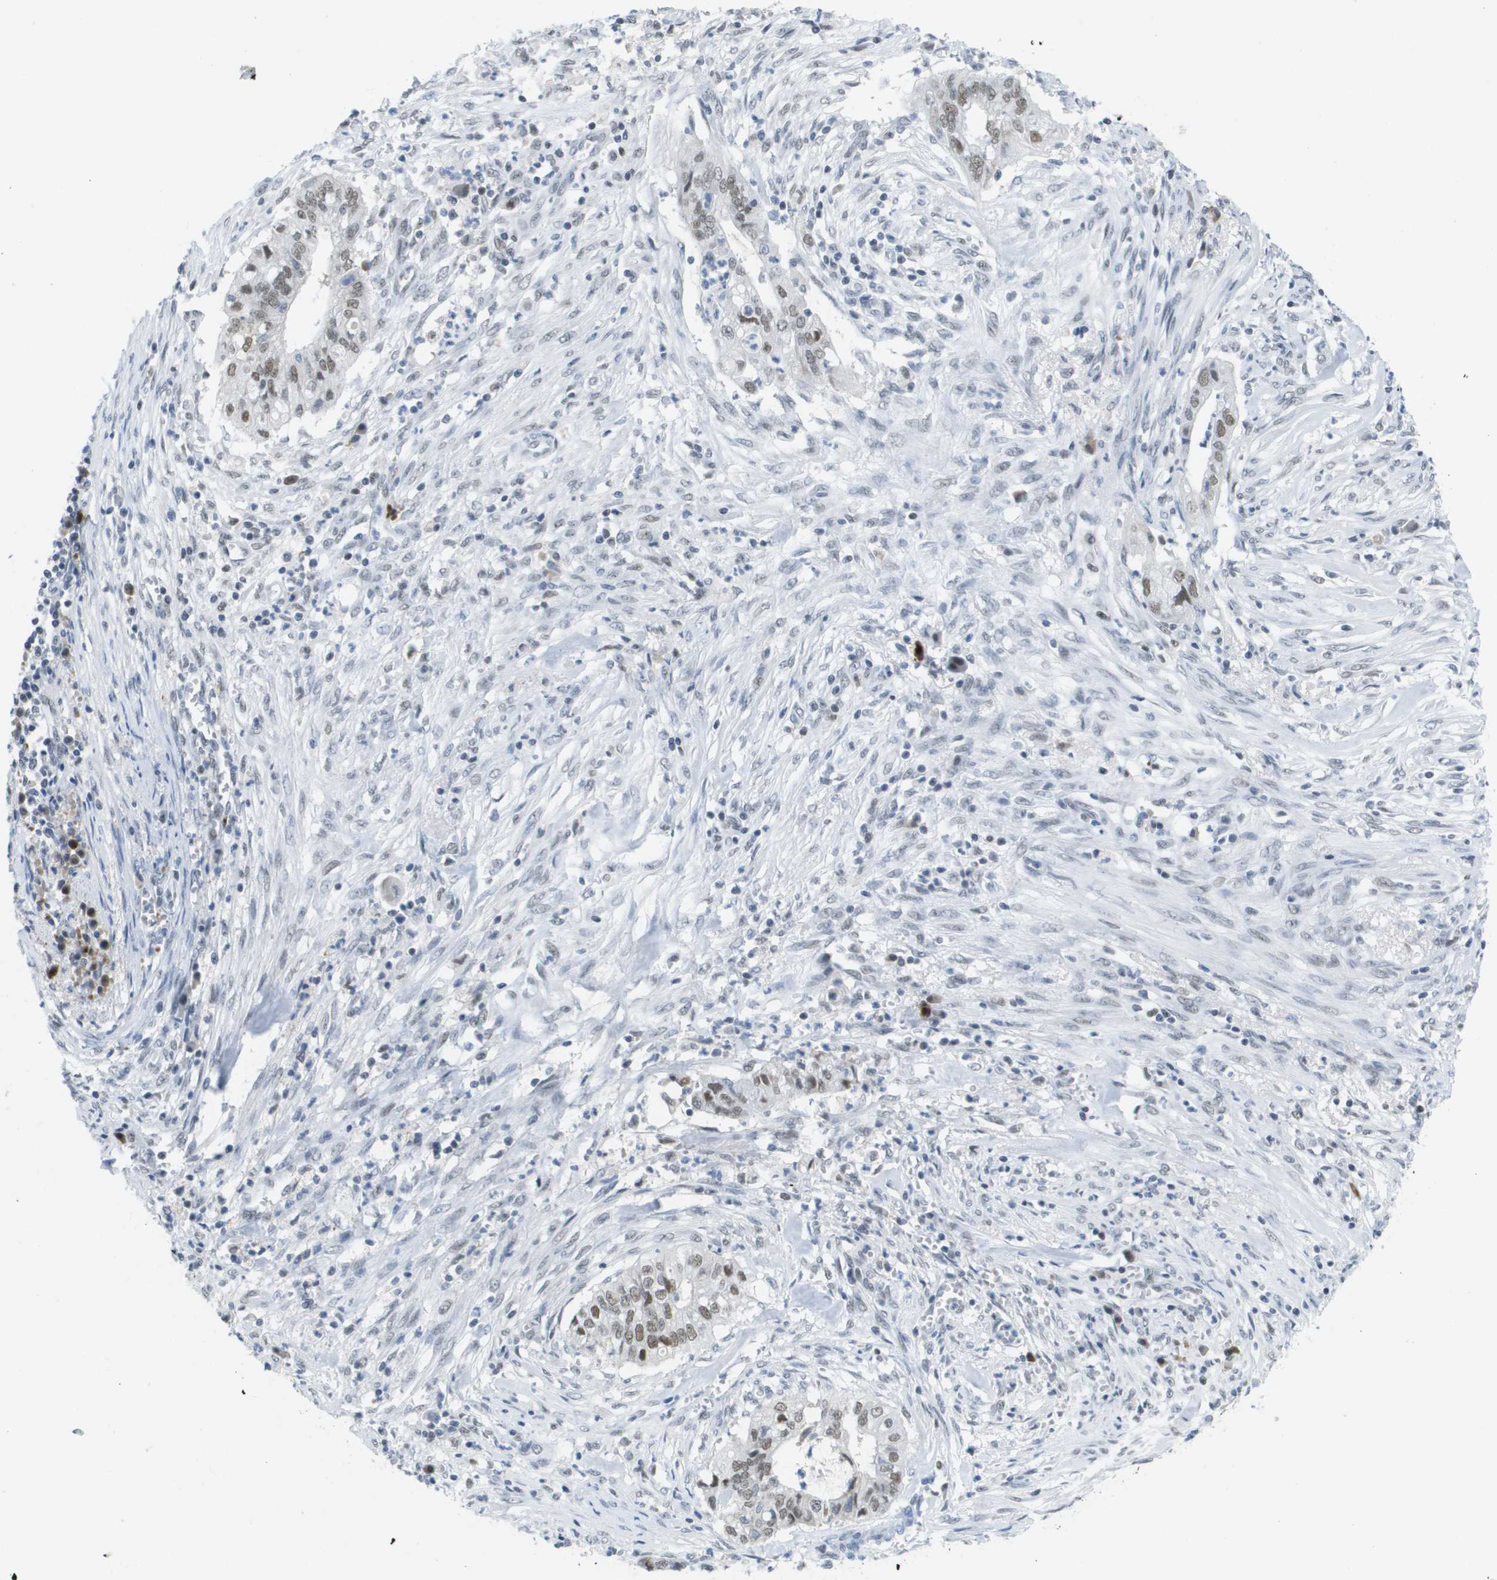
{"staining": {"intensity": "moderate", "quantity": "25%-75%", "location": "nuclear"}, "tissue": "cervical cancer", "cell_type": "Tumor cells", "image_type": "cancer", "snomed": [{"axis": "morphology", "description": "Adenocarcinoma, NOS"}, {"axis": "topography", "description": "Cervix"}], "caption": "About 25%-75% of tumor cells in human cervical cancer demonstrate moderate nuclear protein positivity as visualized by brown immunohistochemical staining.", "gene": "TP53RK", "patient": {"sex": "female", "age": 44}}